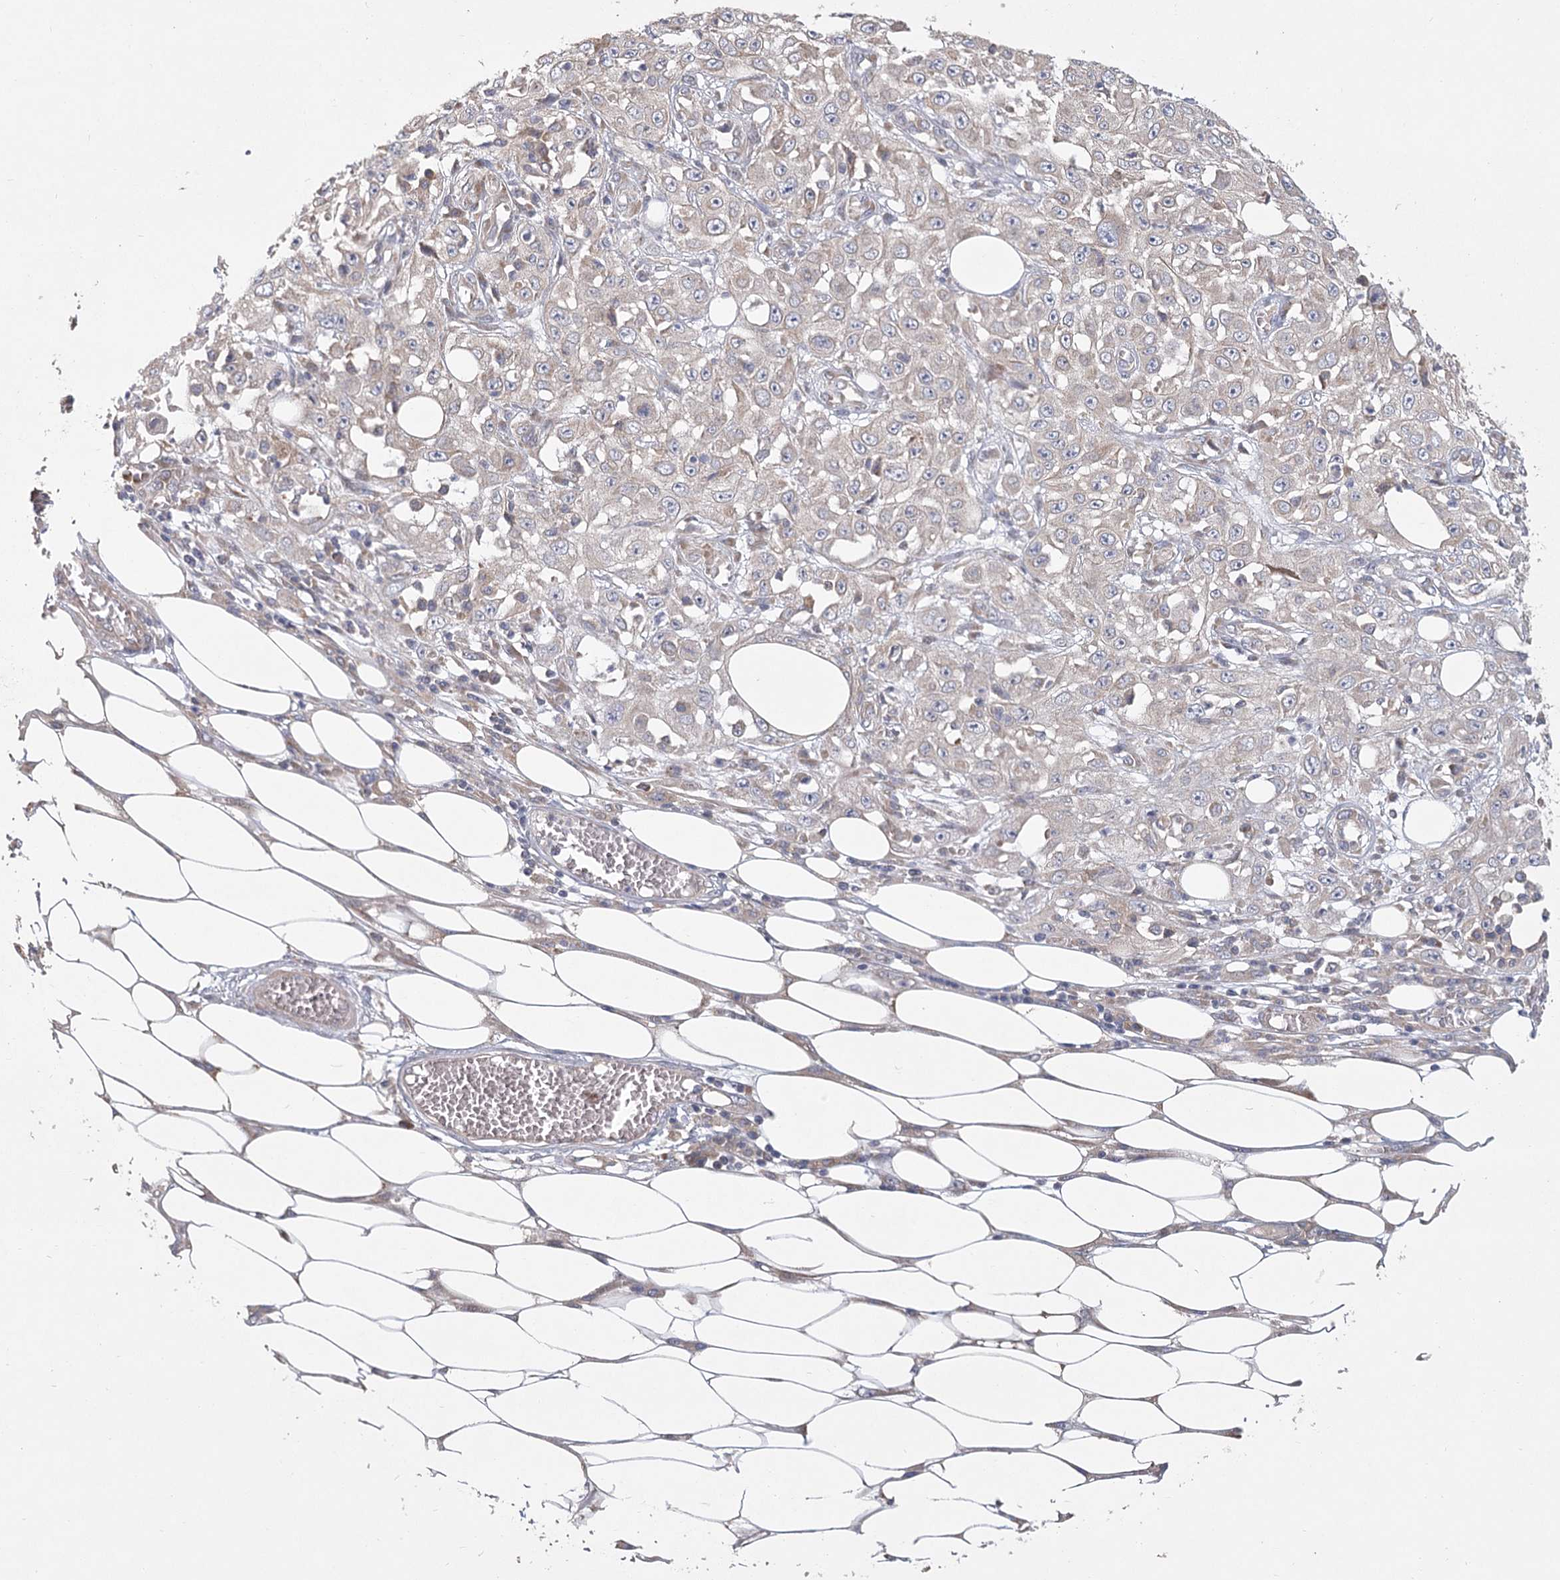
{"staining": {"intensity": "negative", "quantity": "none", "location": "none"}, "tissue": "skin cancer", "cell_type": "Tumor cells", "image_type": "cancer", "snomed": [{"axis": "morphology", "description": "Squamous cell carcinoma, NOS"}, {"axis": "morphology", "description": "Squamous cell carcinoma, metastatic, NOS"}, {"axis": "topography", "description": "Skin"}, {"axis": "topography", "description": "Lymph node"}], "caption": "This image is of skin metastatic squamous cell carcinoma stained with IHC to label a protein in brown with the nuclei are counter-stained blue. There is no positivity in tumor cells. (DAB immunohistochemistry (IHC) with hematoxylin counter stain).", "gene": "CNTLN", "patient": {"sex": "male", "age": 75}}